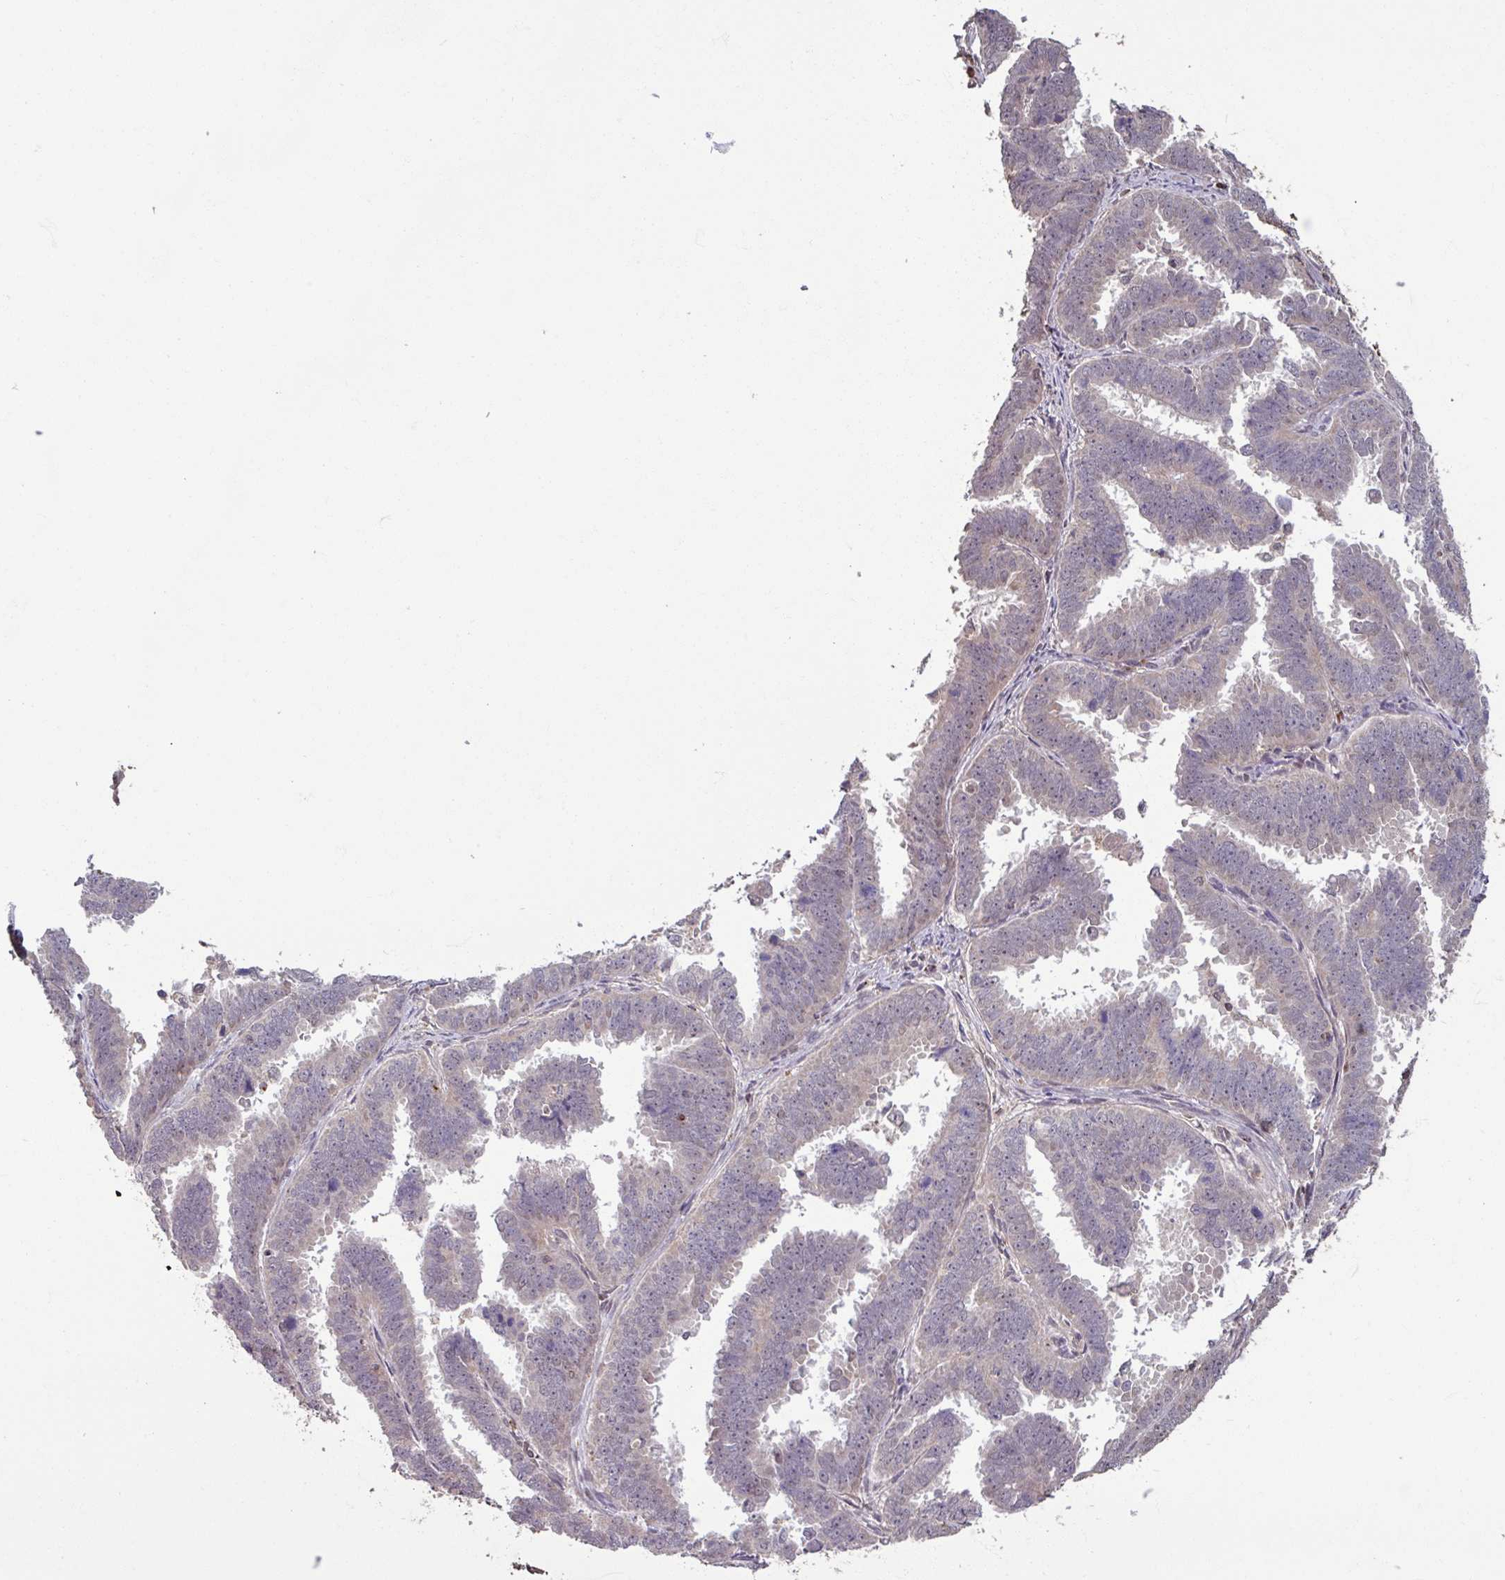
{"staining": {"intensity": "negative", "quantity": "none", "location": "none"}, "tissue": "endometrial cancer", "cell_type": "Tumor cells", "image_type": "cancer", "snomed": [{"axis": "morphology", "description": "Adenocarcinoma, NOS"}, {"axis": "topography", "description": "Endometrium"}], "caption": "This is an IHC histopathology image of human endometrial cancer (adenocarcinoma). There is no expression in tumor cells.", "gene": "OR6B1", "patient": {"sex": "female", "age": 75}}